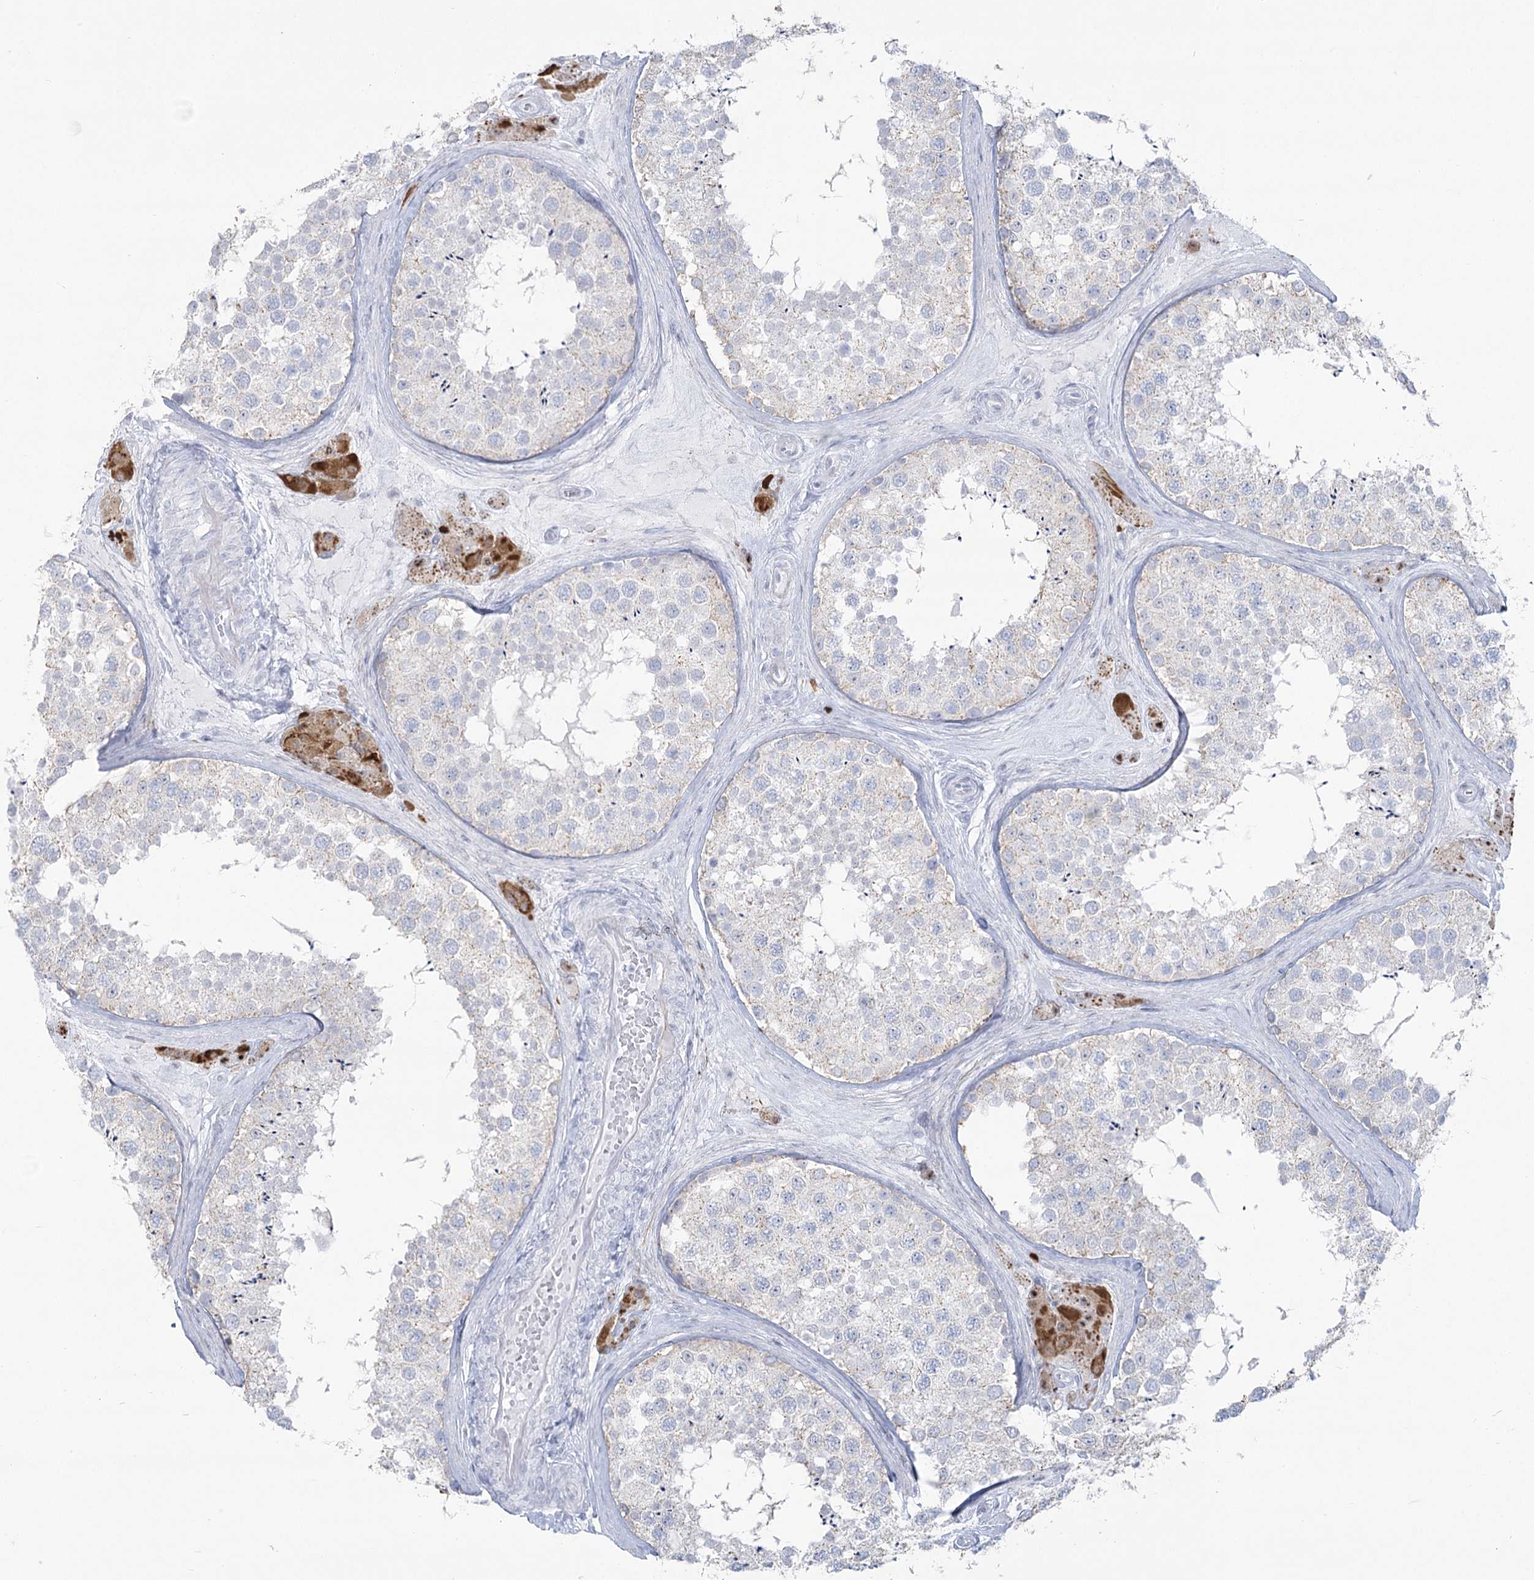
{"staining": {"intensity": "negative", "quantity": "none", "location": "none"}, "tissue": "testis", "cell_type": "Cells in seminiferous ducts", "image_type": "normal", "snomed": [{"axis": "morphology", "description": "Normal tissue, NOS"}, {"axis": "topography", "description": "Testis"}], "caption": "Cells in seminiferous ducts are negative for brown protein staining in unremarkable testis. The staining is performed using DAB (3,3'-diaminobenzidine) brown chromogen with nuclei counter-stained in using hematoxylin.", "gene": "ZNF843", "patient": {"sex": "male", "age": 46}}